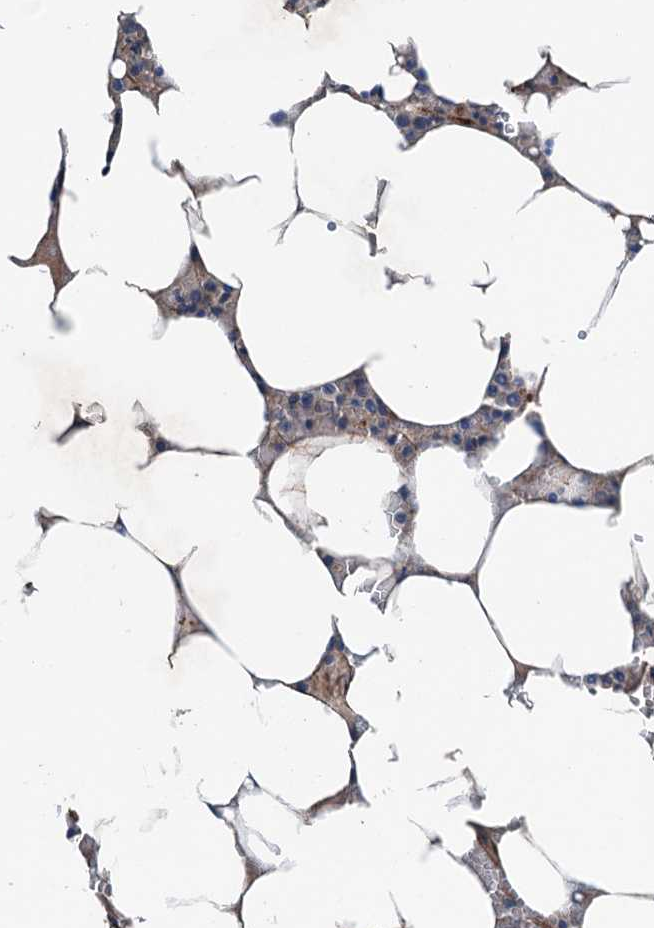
{"staining": {"intensity": "weak", "quantity": "<25%", "location": "cytoplasmic/membranous"}, "tissue": "bone marrow", "cell_type": "Hematopoietic cells", "image_type": "normal", "snomed": [{"axis": "morphology", "description": "Normal tissue, NOS"}, {"axis": "topography", "description": "Bone marrow"}], "caption": "An image of bone marrow stained for a protein demonstrates no brown staining in hematopoietic cells. (DAB immunohistochemistry, high magnification).", "gene": "SLC2A10", "patient": {"sex": "male", "age": 70}}